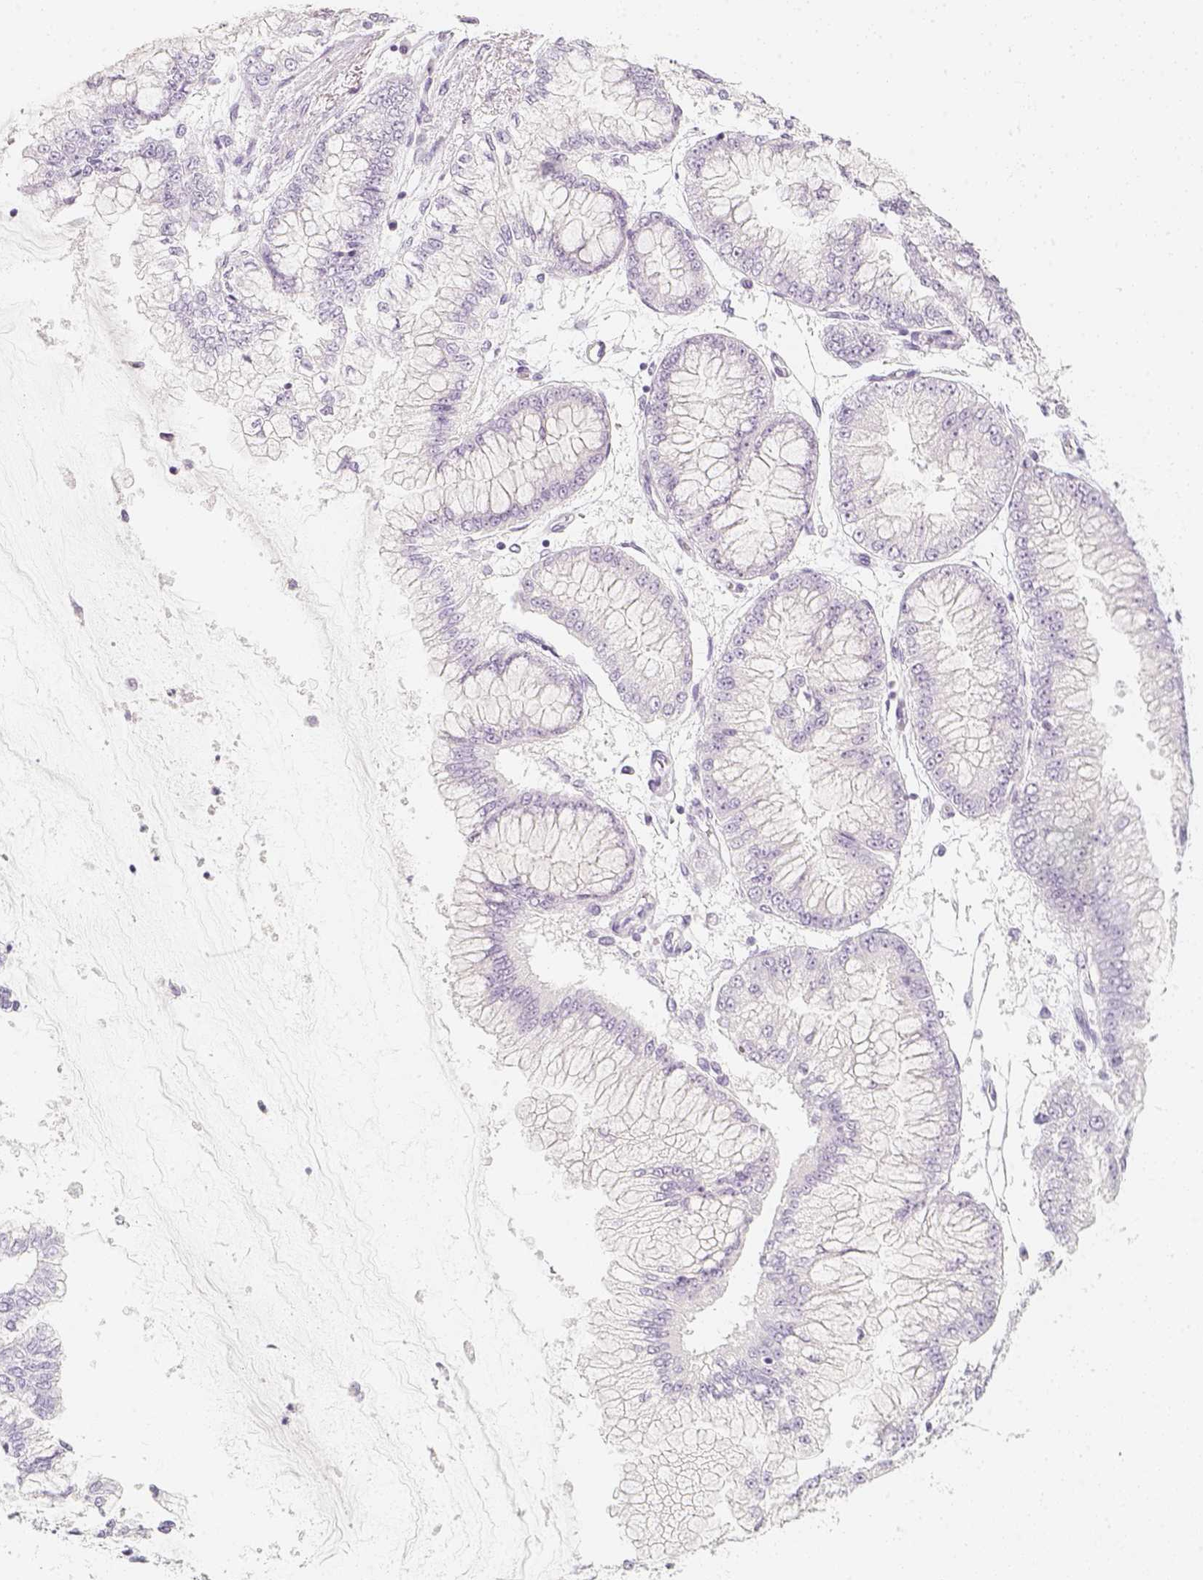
{"staining": {"intensity": "negative", "quantity": "none", "location": "none"}, "tissue": "stomach cancer", "cell_type": "Tumor cells", "image_type": "cancer", "snomed": [{"axis": "morphology", "description": "Adenocarcinoma, NOS"}, {"axis": "topography", "description": "Stomach, upper"}], "caption": "Human stomach adenocarcinoma stained for a protein using IHC demonstrates no positivity in tumor cells.", "gene": "SLC18A1", "patient": {"sex": "female", "age": 74}}